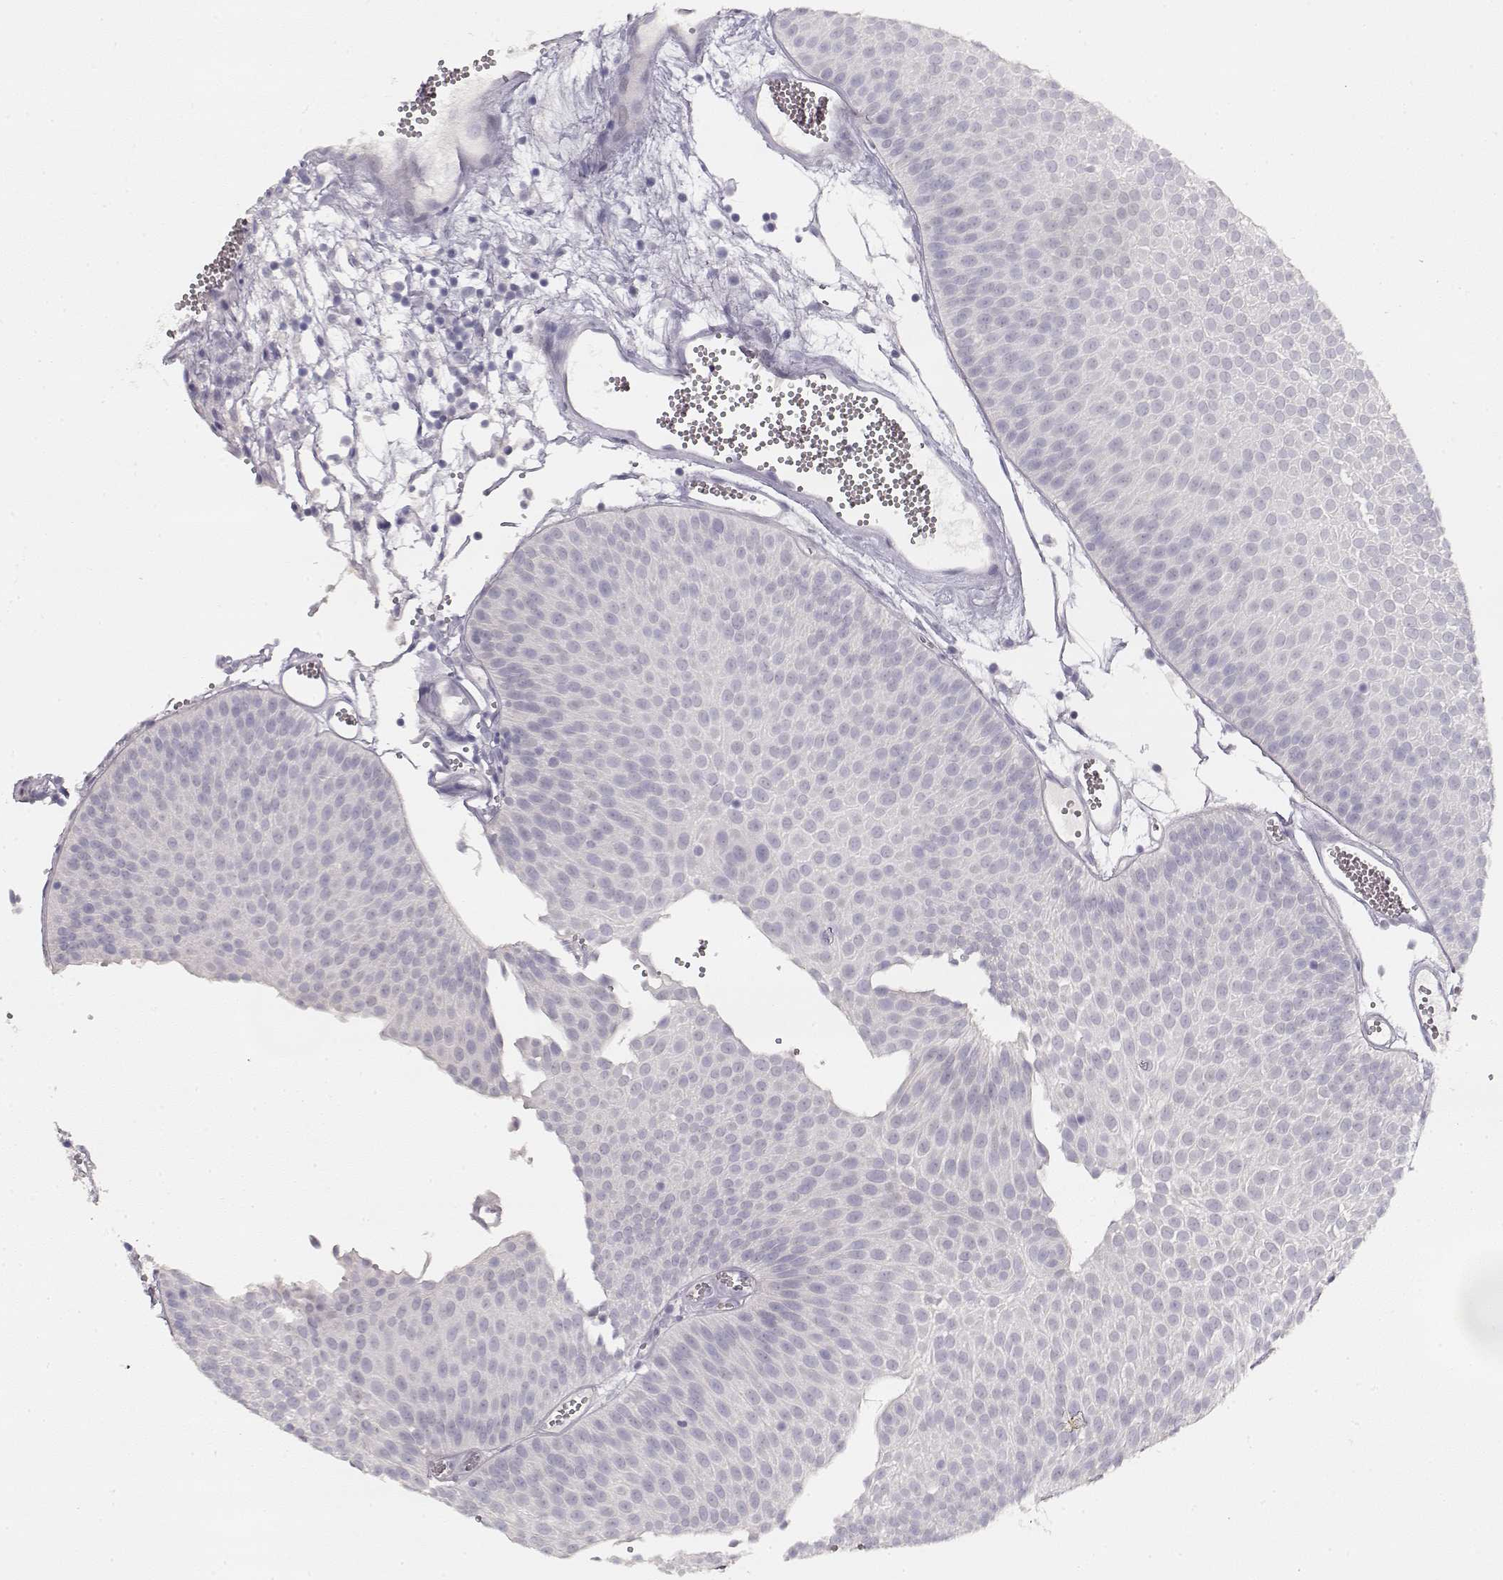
{"staining": {"intensity": "negative", "quantity": "none", "location": "none"}, "tissue": "urothelial cancer", "cell_type": "Tumor cells", "image_type": "cancer", "snomed": [{"axis": "morphology", "description": "Urothelial carcinoma, Low grade"}, {"axis": "topography", "description": "Urinary bladder"}], "caption": "Immunohistochemical staining of human urothelial carcinoma (low-grade) exhibits no significant positivity in tumor cells. (DAB (3,3'-diaminobenzidine) IHC with hematoxylin counter stain).", "gene": "TPH2", "patient": {"sex": "male", "age": 52}}